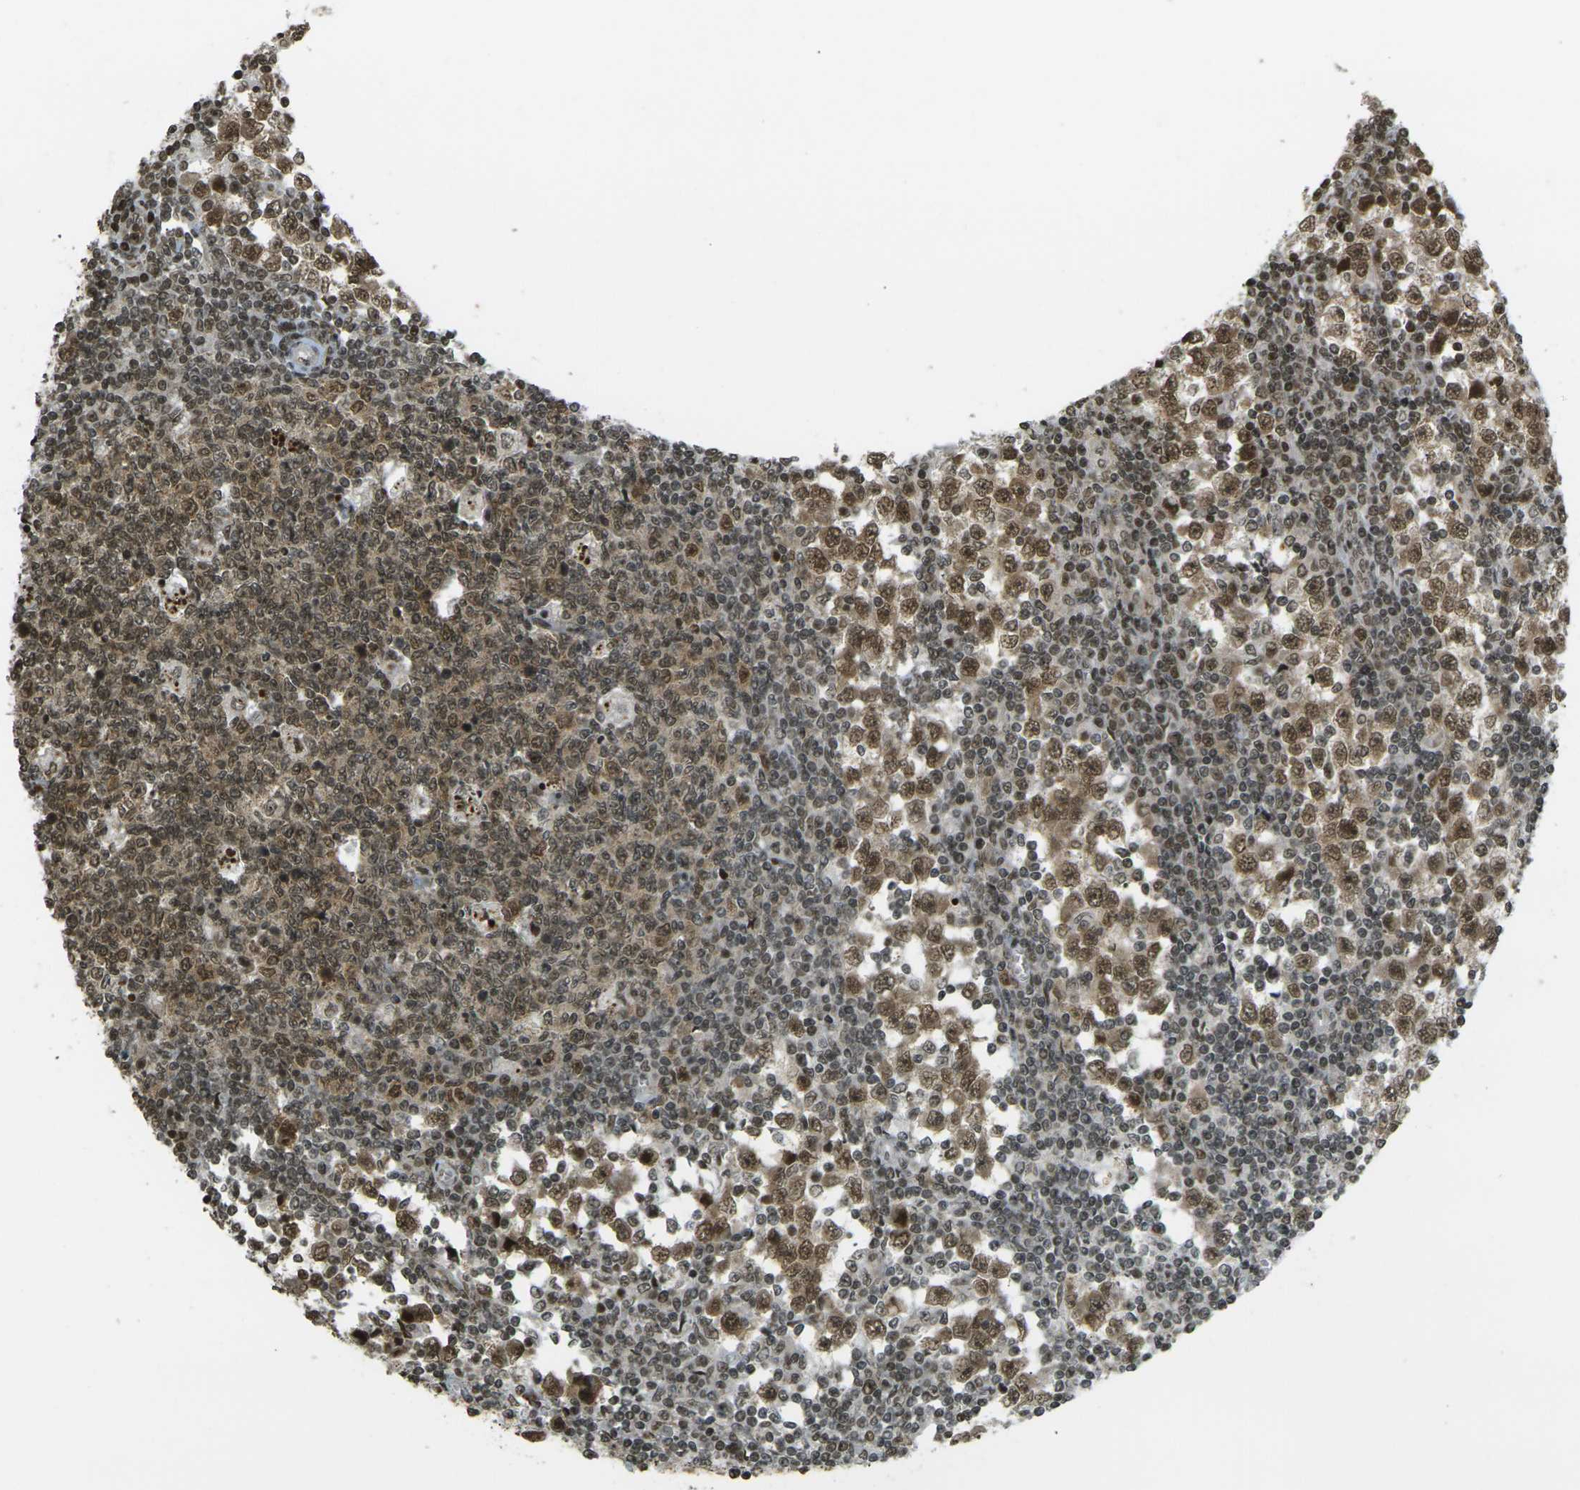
{"staining": {"intensity": "moderate", "quantity": ">75%", "location": "cytoplasmic/membranous,nuclear"}, "tissue": "testis cancer", "cell_type": "Tumor cells", "image_type": "cancer", "snomed": [{"axis": "morphology", "description": "Seminoma, NOS"}, {"axis": "topography", "description": "Testis"}], "caption": "An IHC photomicrograph of tumor tissue is shown. Protein staining in brown highlights moderate cytoplasmic/membranous and nuclear positivity in seminoma (testis) within tumor cells. (DAB (3,3'-diaminobenzidine) = brown stain, brightfield microscopy at high magnification).", "gene": "RUVBL2", "patient": {"sex": "male", "age": 65}}